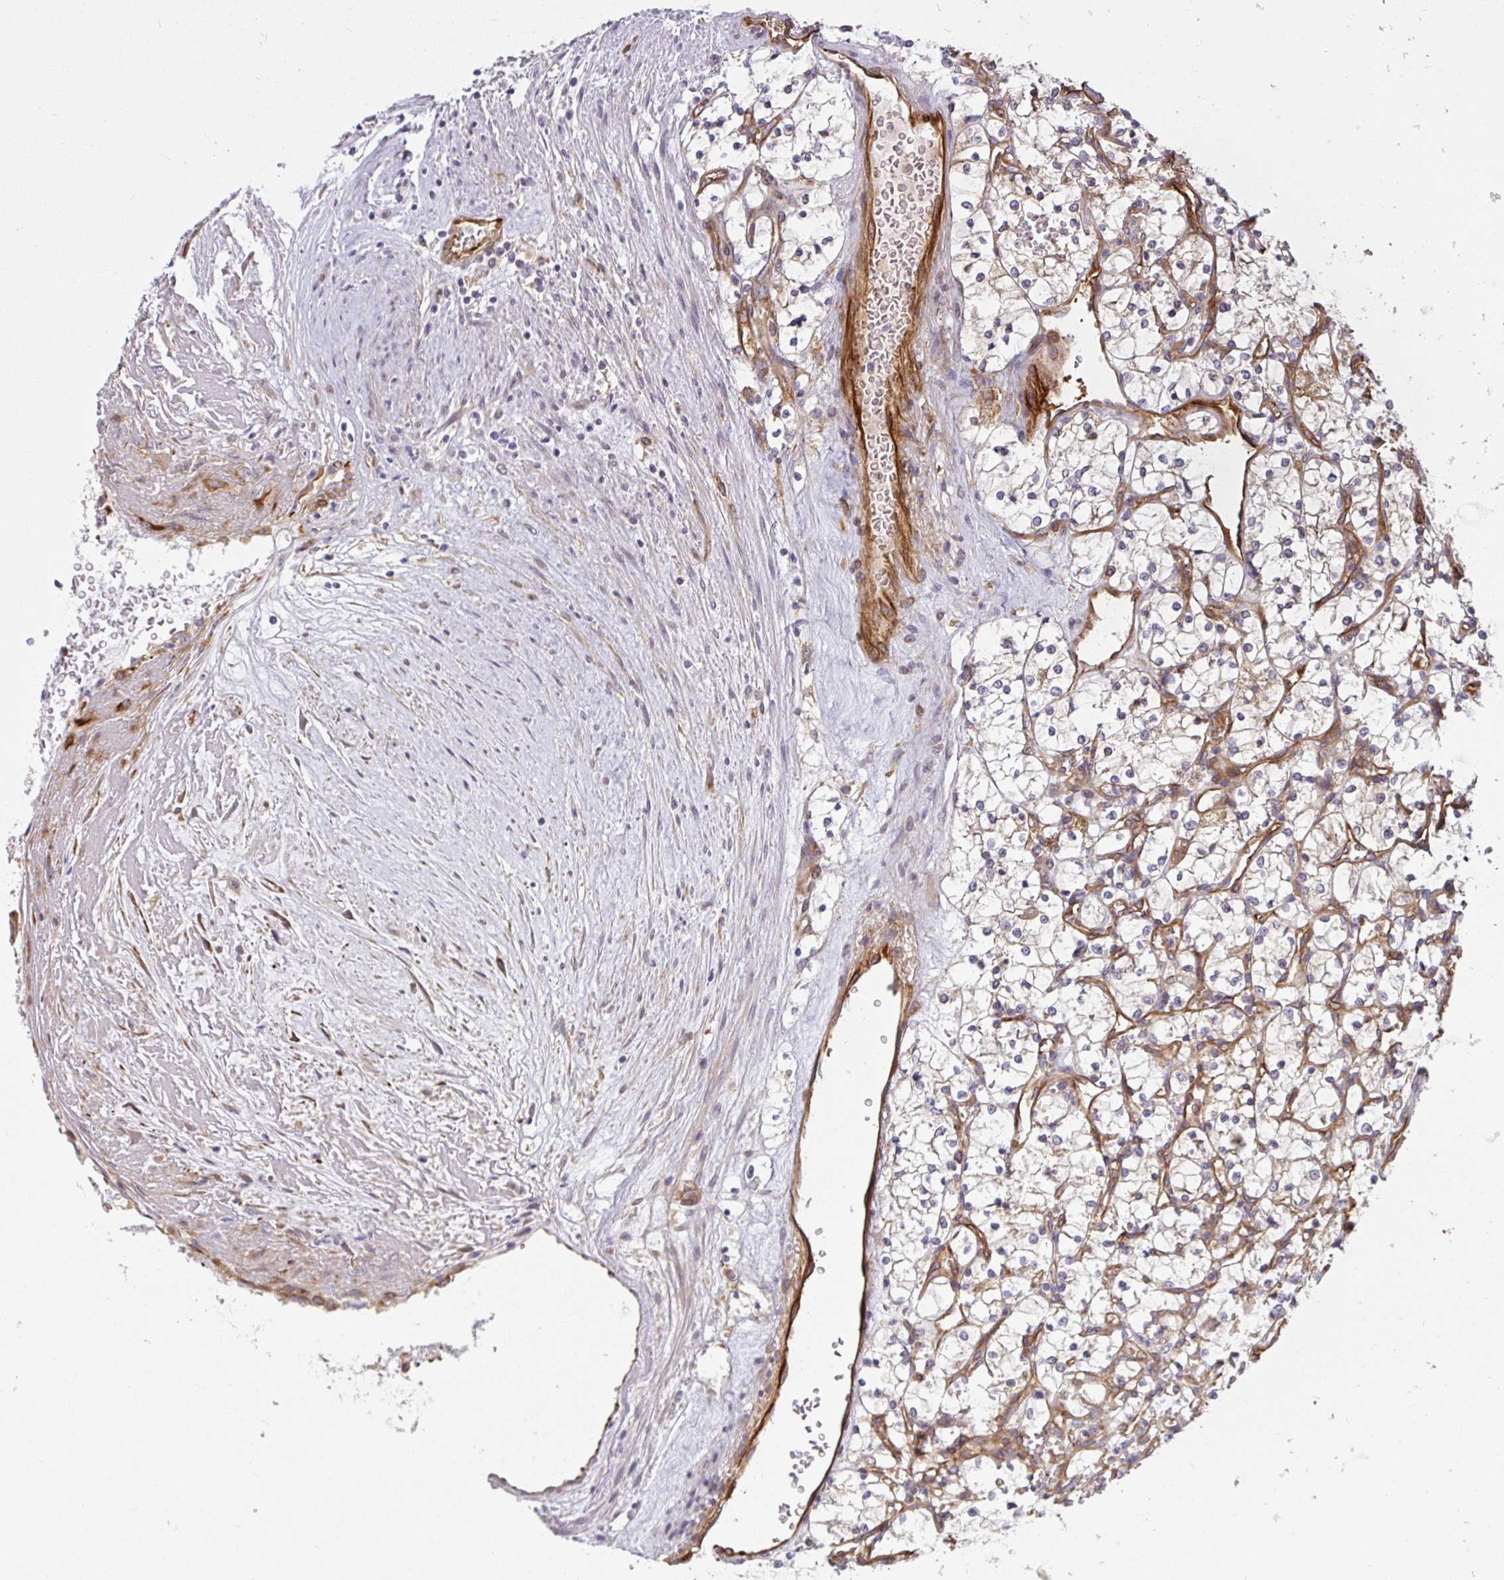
{"staining": {"intensity": "negative", "quantity": "none", "location": "none"}, "tissue": "renal cancer", "cell_type": "Tumor cells", "image_type": "cancer", "snomed": [{"axis": "morphology", "description": "Adenocarcinoma, NOS"}, {"axis": "topography", "description": "Kidney"}], "caption": "Photomicrograph shows no protein positivity in tumor cells of renal cancer tissue.", "gene": "IFIT3", "patient": {"sex": "female", "age": 69}}